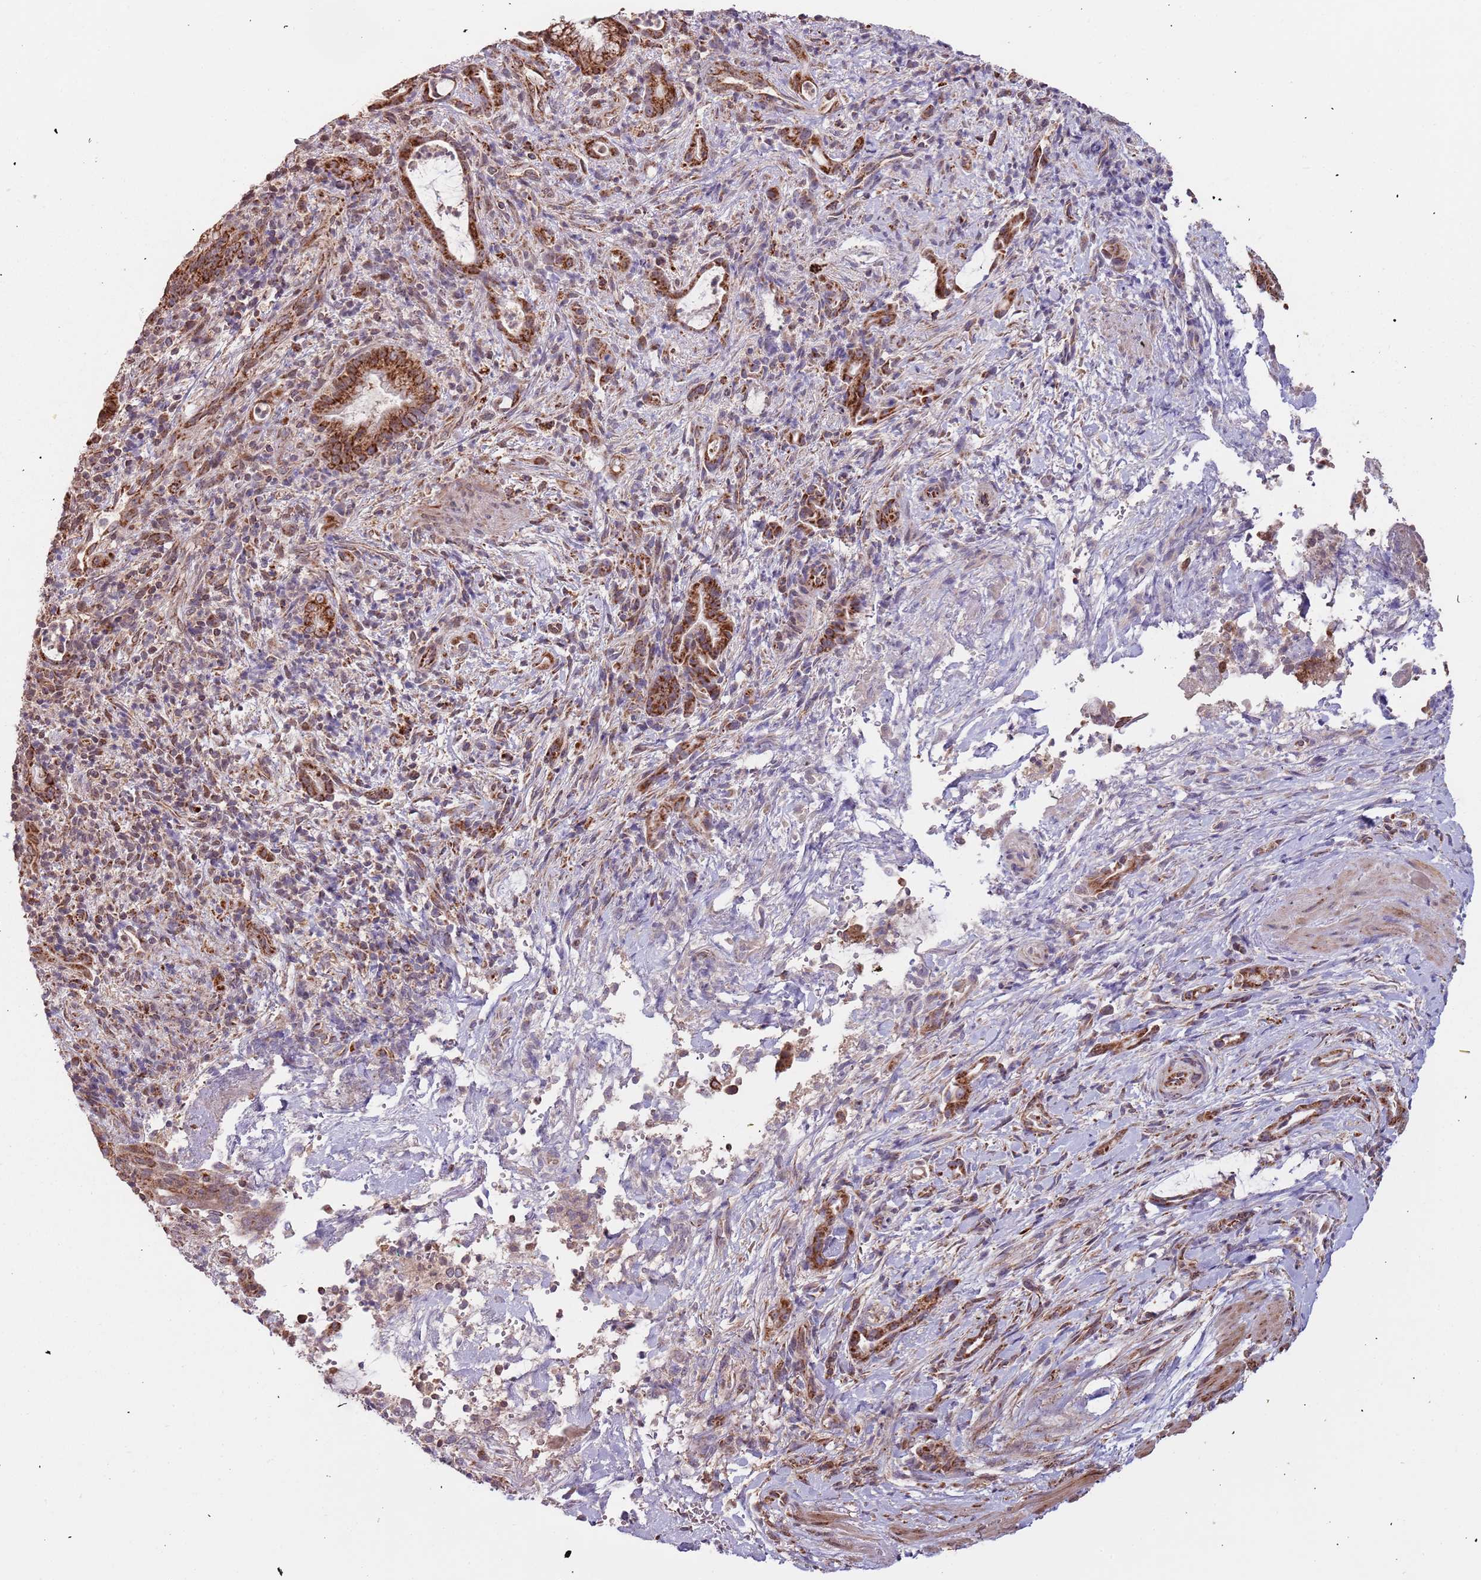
{"staining": {"intensity": "strong", "quantity": ">75%", "location": "cytoplasmic/membranous"}, "tissue": "pancreatic cancer", "cell_type": "Tumor cells", "image_type": "cancer", "snomed": [{"axis": "morphology", "description": "Normal tissue, NOS"}, {"axis": "morphology", "description": "Adenocarcinoma, NOS"}, {"axis": "topography", "description": "Pancreas"}], "caption": "Human pancreatic adenocarcinoma stained with a brown dye reveals strong cytoplasmic/membranous positive positivity in approximately >75% of tumor cells.", "gene": "IL17RD", "patient": {"sex": "female", "age": 55}}